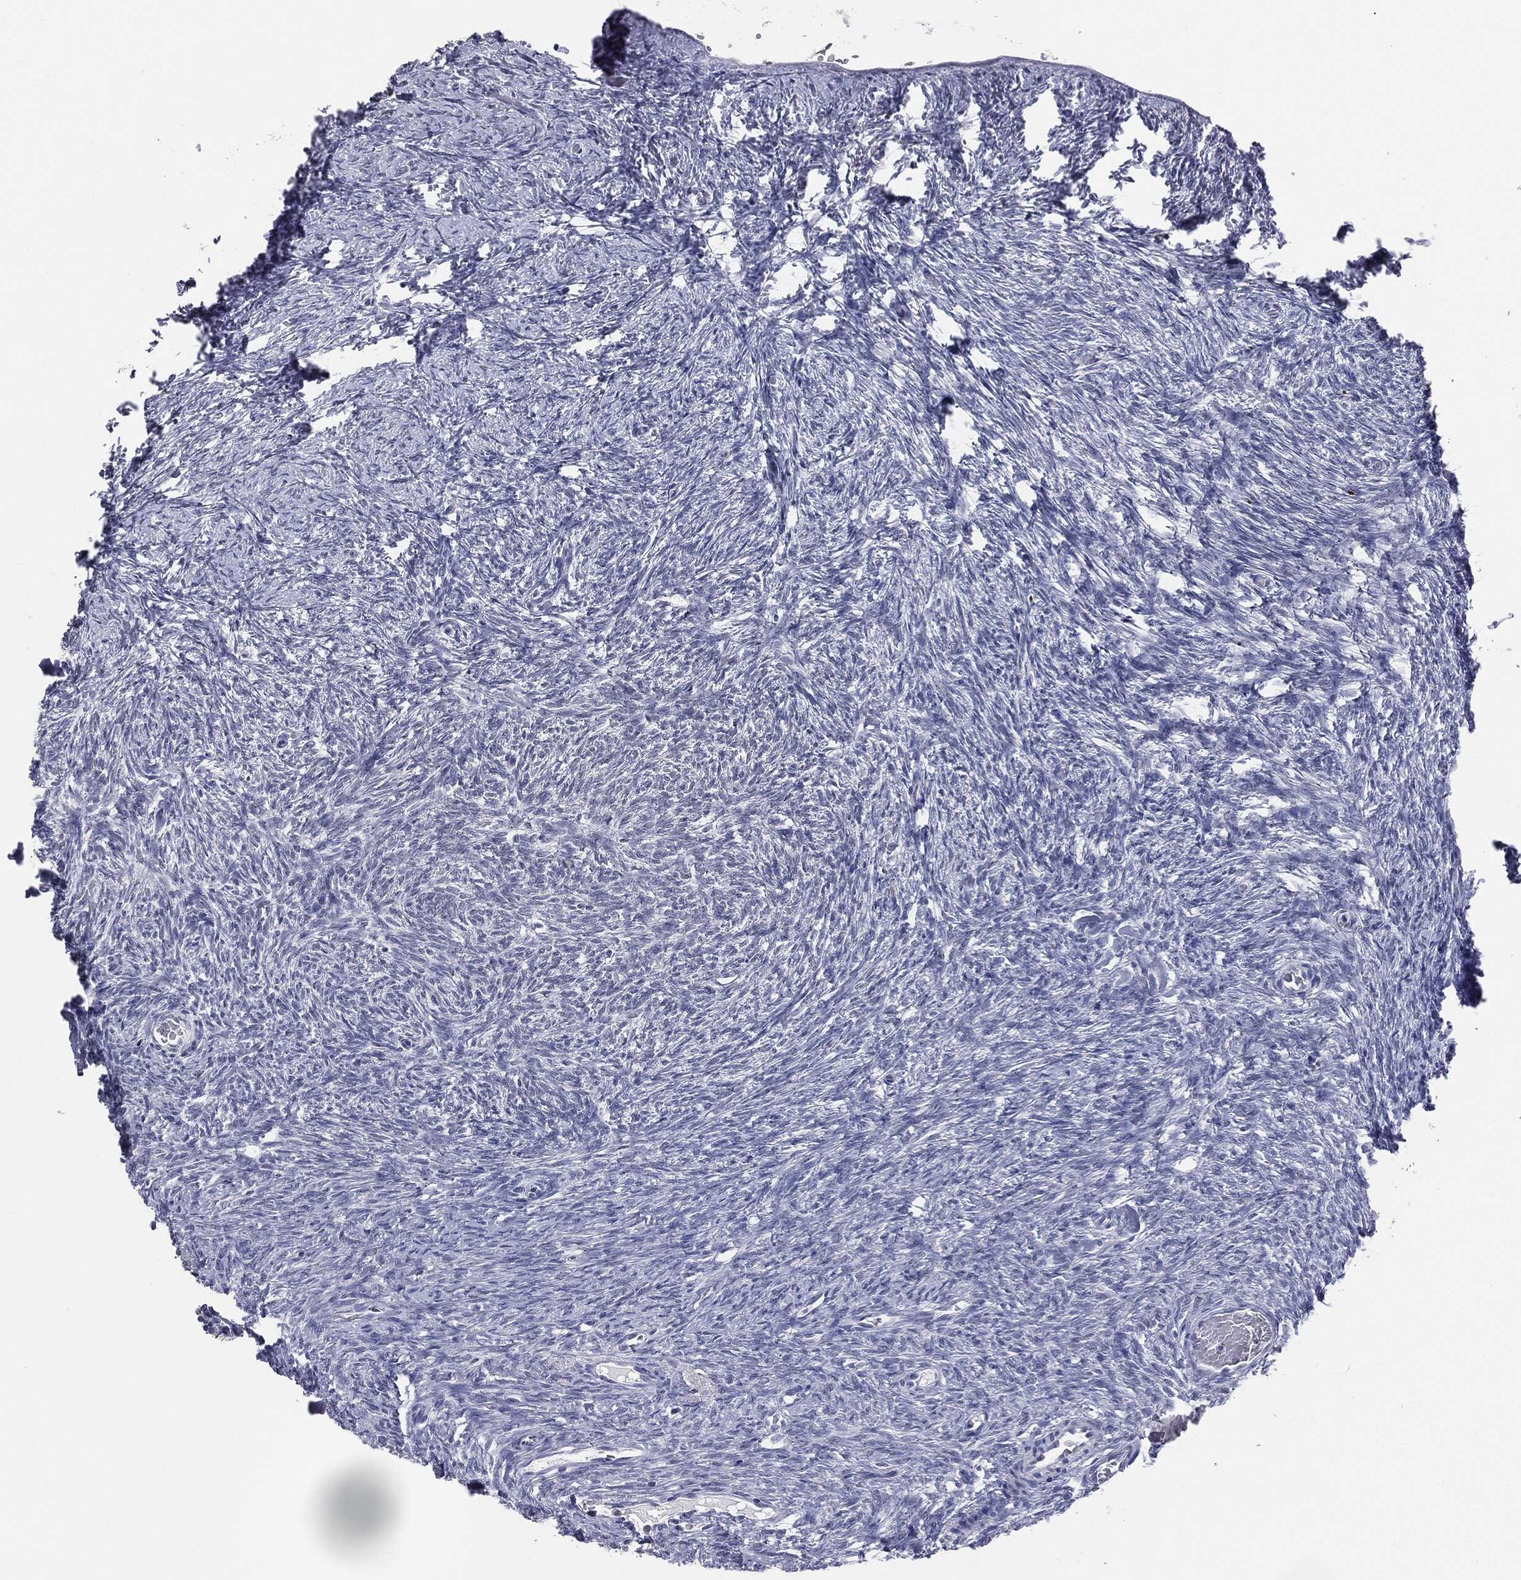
{"staining": {"intensity": "moderate", "quantity": ">75%", "location": "cytoplasmic/membranous"}, "tissue": "ovary", "cell_type": "Follicle cells", "image_type": "normal", "snomed": [{"axis": "morphology", "description": "Normal tissue, NOS"}, {"axis": "topography", "description": "Ovary"}], "caption": "Immunohistochemistry (IHC) image of unremarkable ovary: ovary stained using immunohistochemistry demonstrates medium levels of moderate protein expression localized specifically in the cytoplasmic/membranous of follicle cells, appearing as a cytoplasmic/membranous brown color.", "gene": "DMKN", "patient": {"sex": "female", "age": 39}}